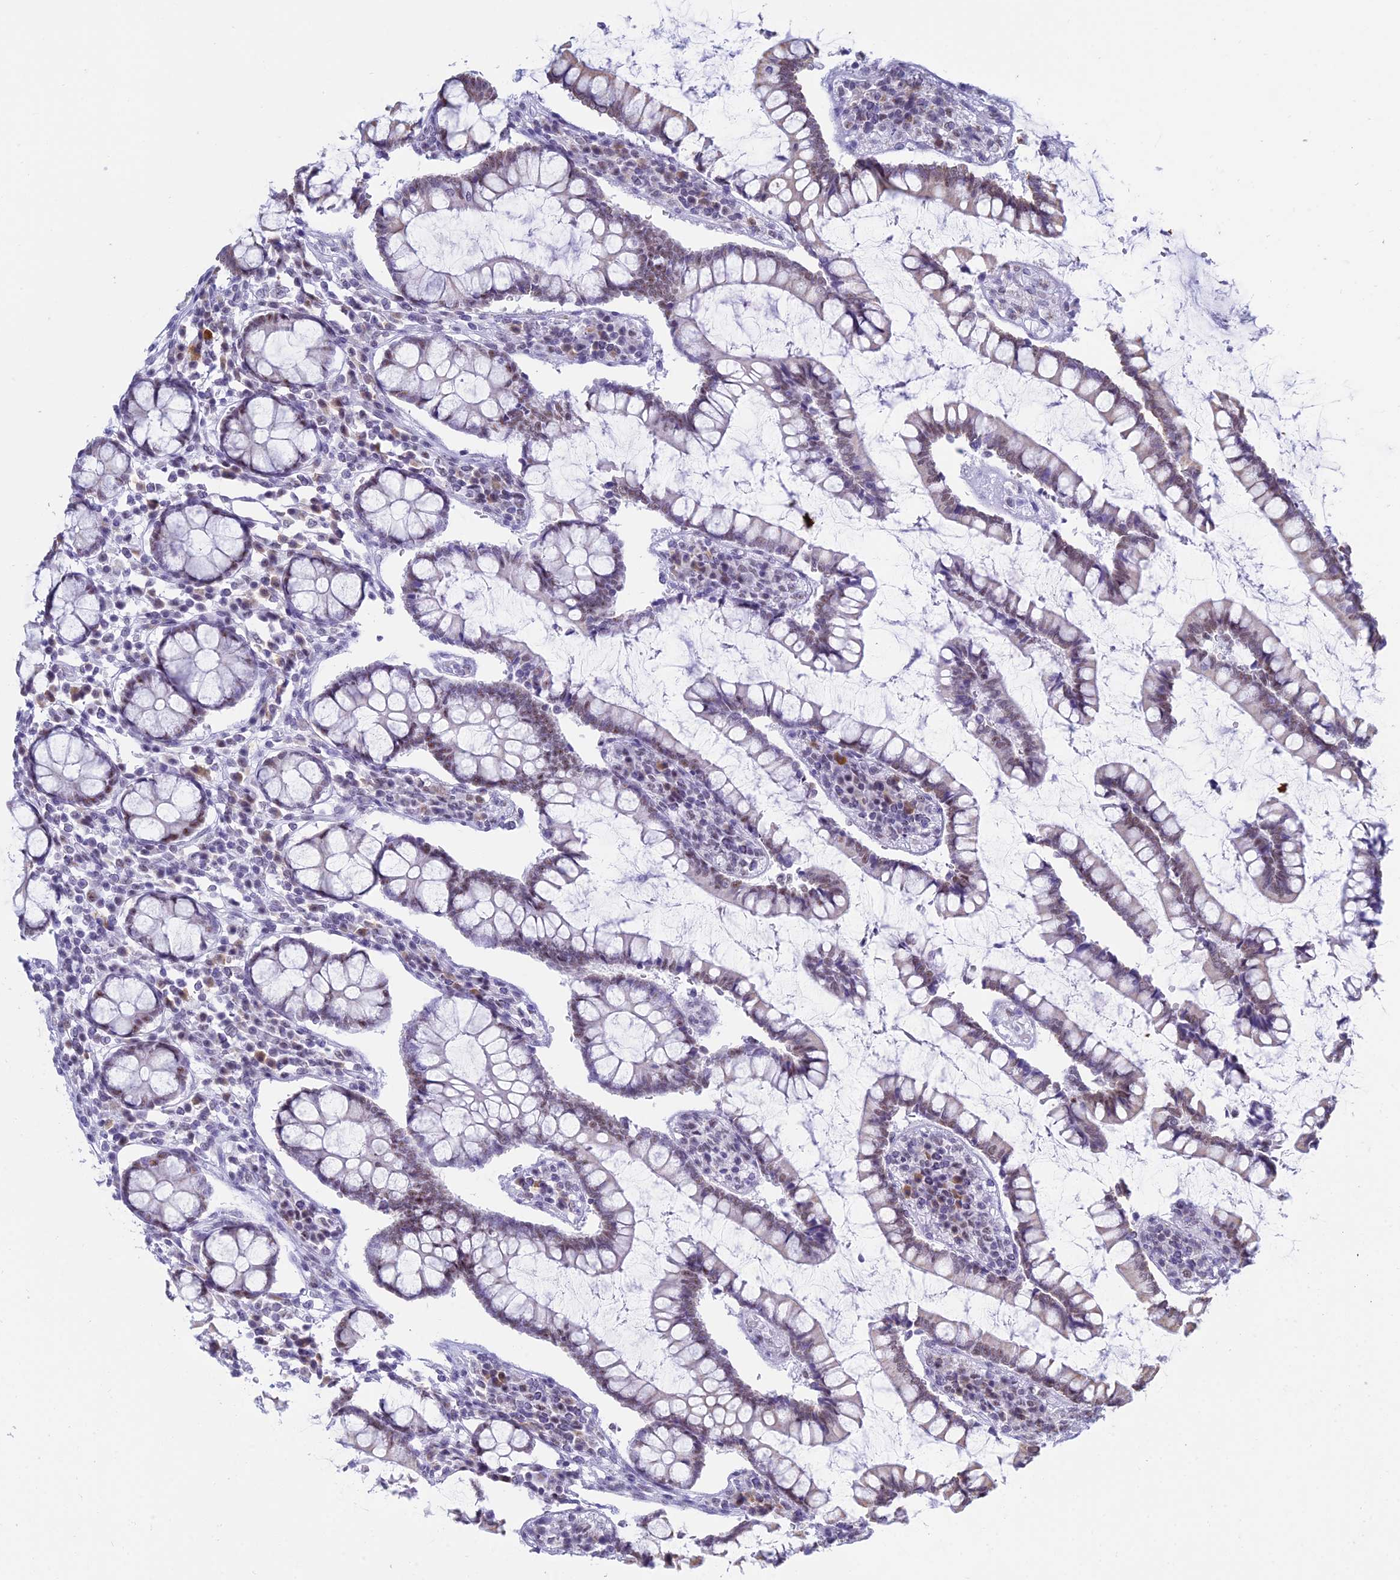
{"staining": {"intensity": "negative", "quantity": "none", "location": "none"}, "tissue": "colon", "cell_type": "Endothelial cells", "image_type": "normal", "snomed": [{"axis": "morphology", "description": "Normal tissue, NOS"}, {"axis": "topography", "description": "Colon"}], "caption": "Immunohistochemical staining of unremarkable human colon demonstrates no significant expression in endothelial cells. The staining was performed using DAB (3,3'-diaminobenzidine) to visualize the protein expression in brown, while the nuclei were stained in blue with hematoxylin (Magnification: 20x).", "gene": "KLF14", "patient": {"sex": "female", "age": 79}}